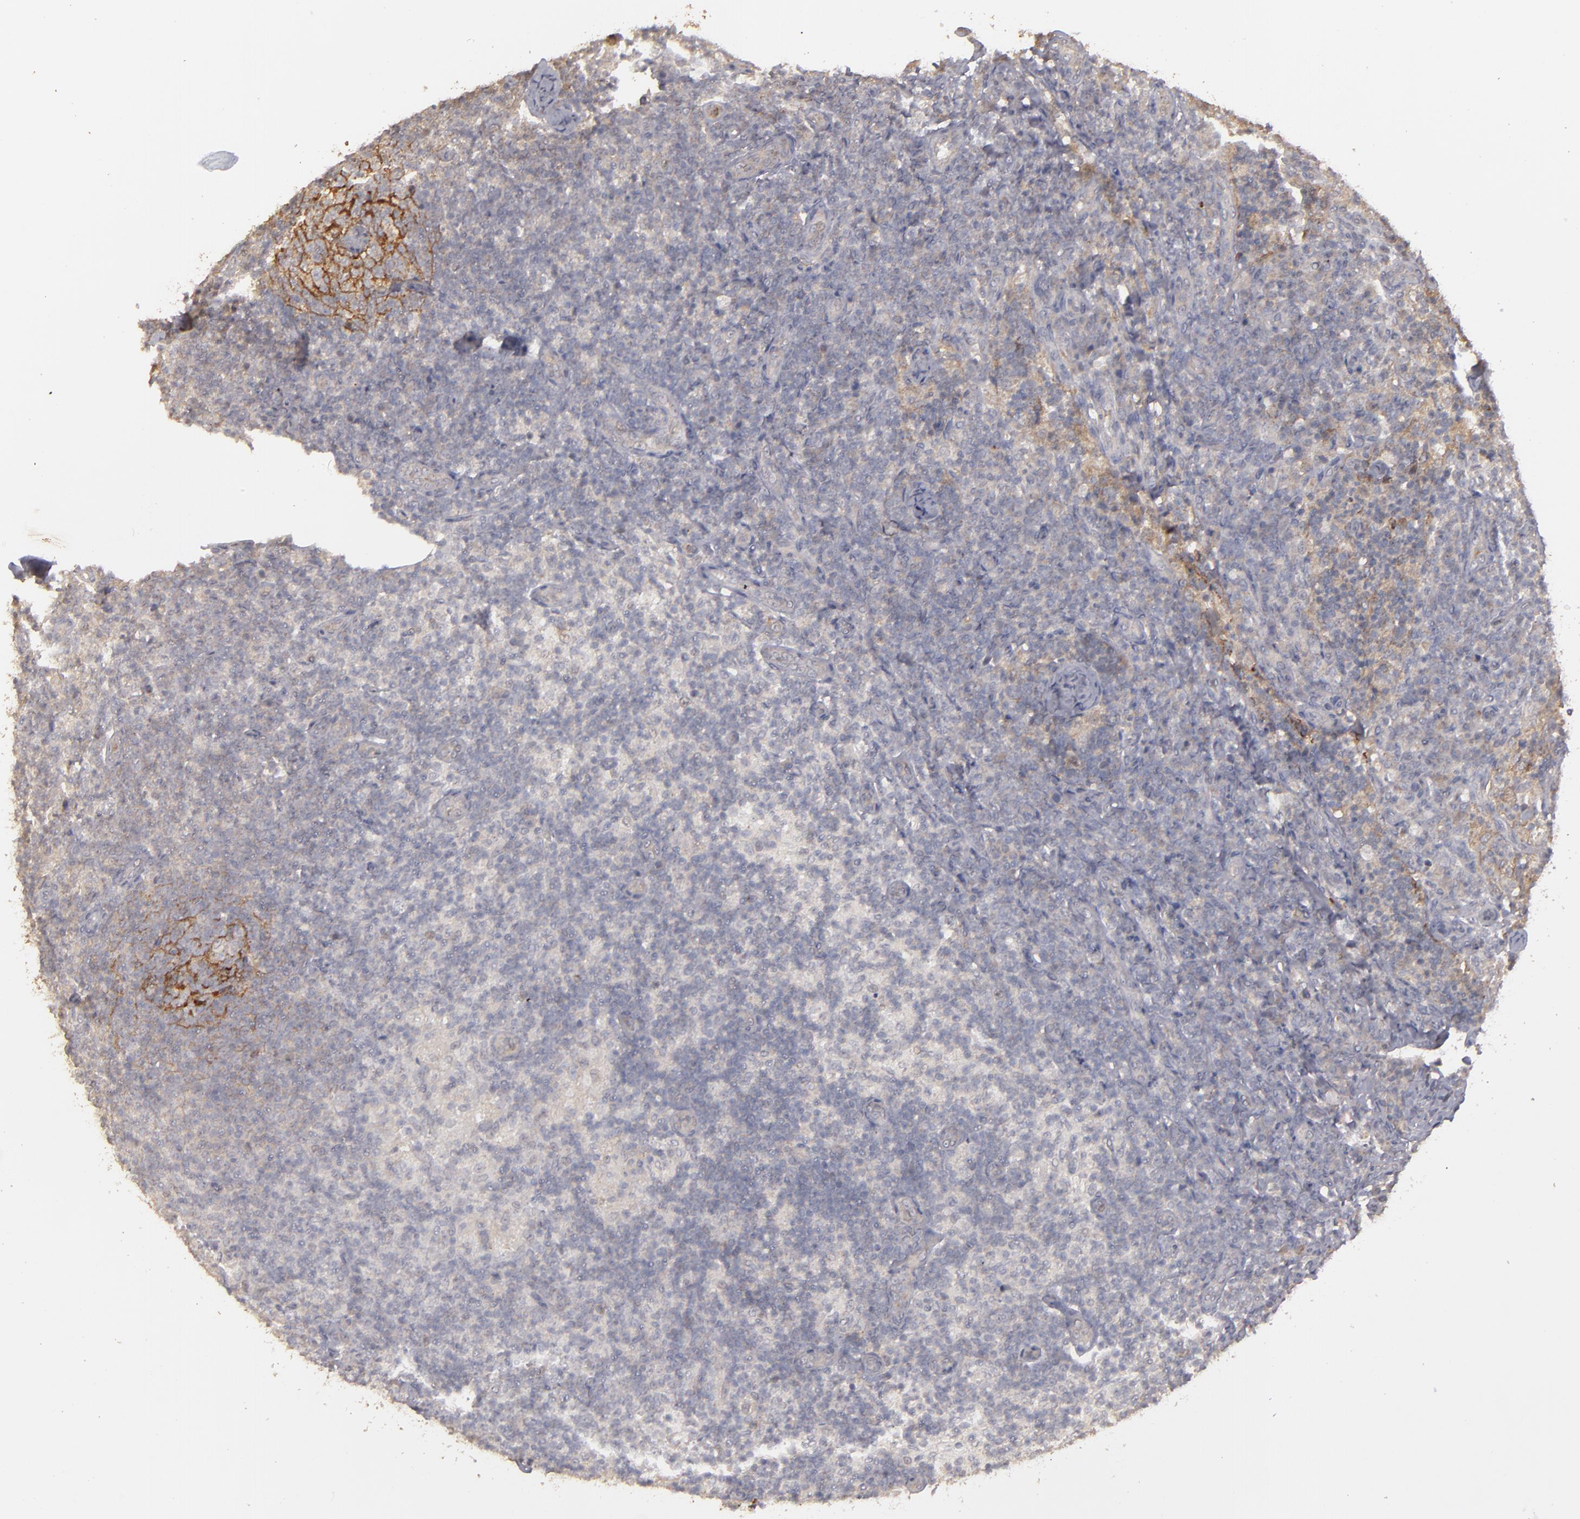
{"staining": {"intensity": "negative", "quantity": "none", "location": "none"}, "tissue": "lymph node", "cell_type": "Germinal center cells", "image_type": "normal", "snomed": [{"axis": "morphology", "description": "Normal tissue, NOS"}, {"axis": "morphology", "description": "Inflammation, NOS"}, {"axis": "topography", "description": "Lymph node"}], "caption": "Immunohistochemical staining of normal lymph node exhibits no significant staining in germinal center cells.", "gene": "CD55", "patient": {"sex": "male", "age": 46}}